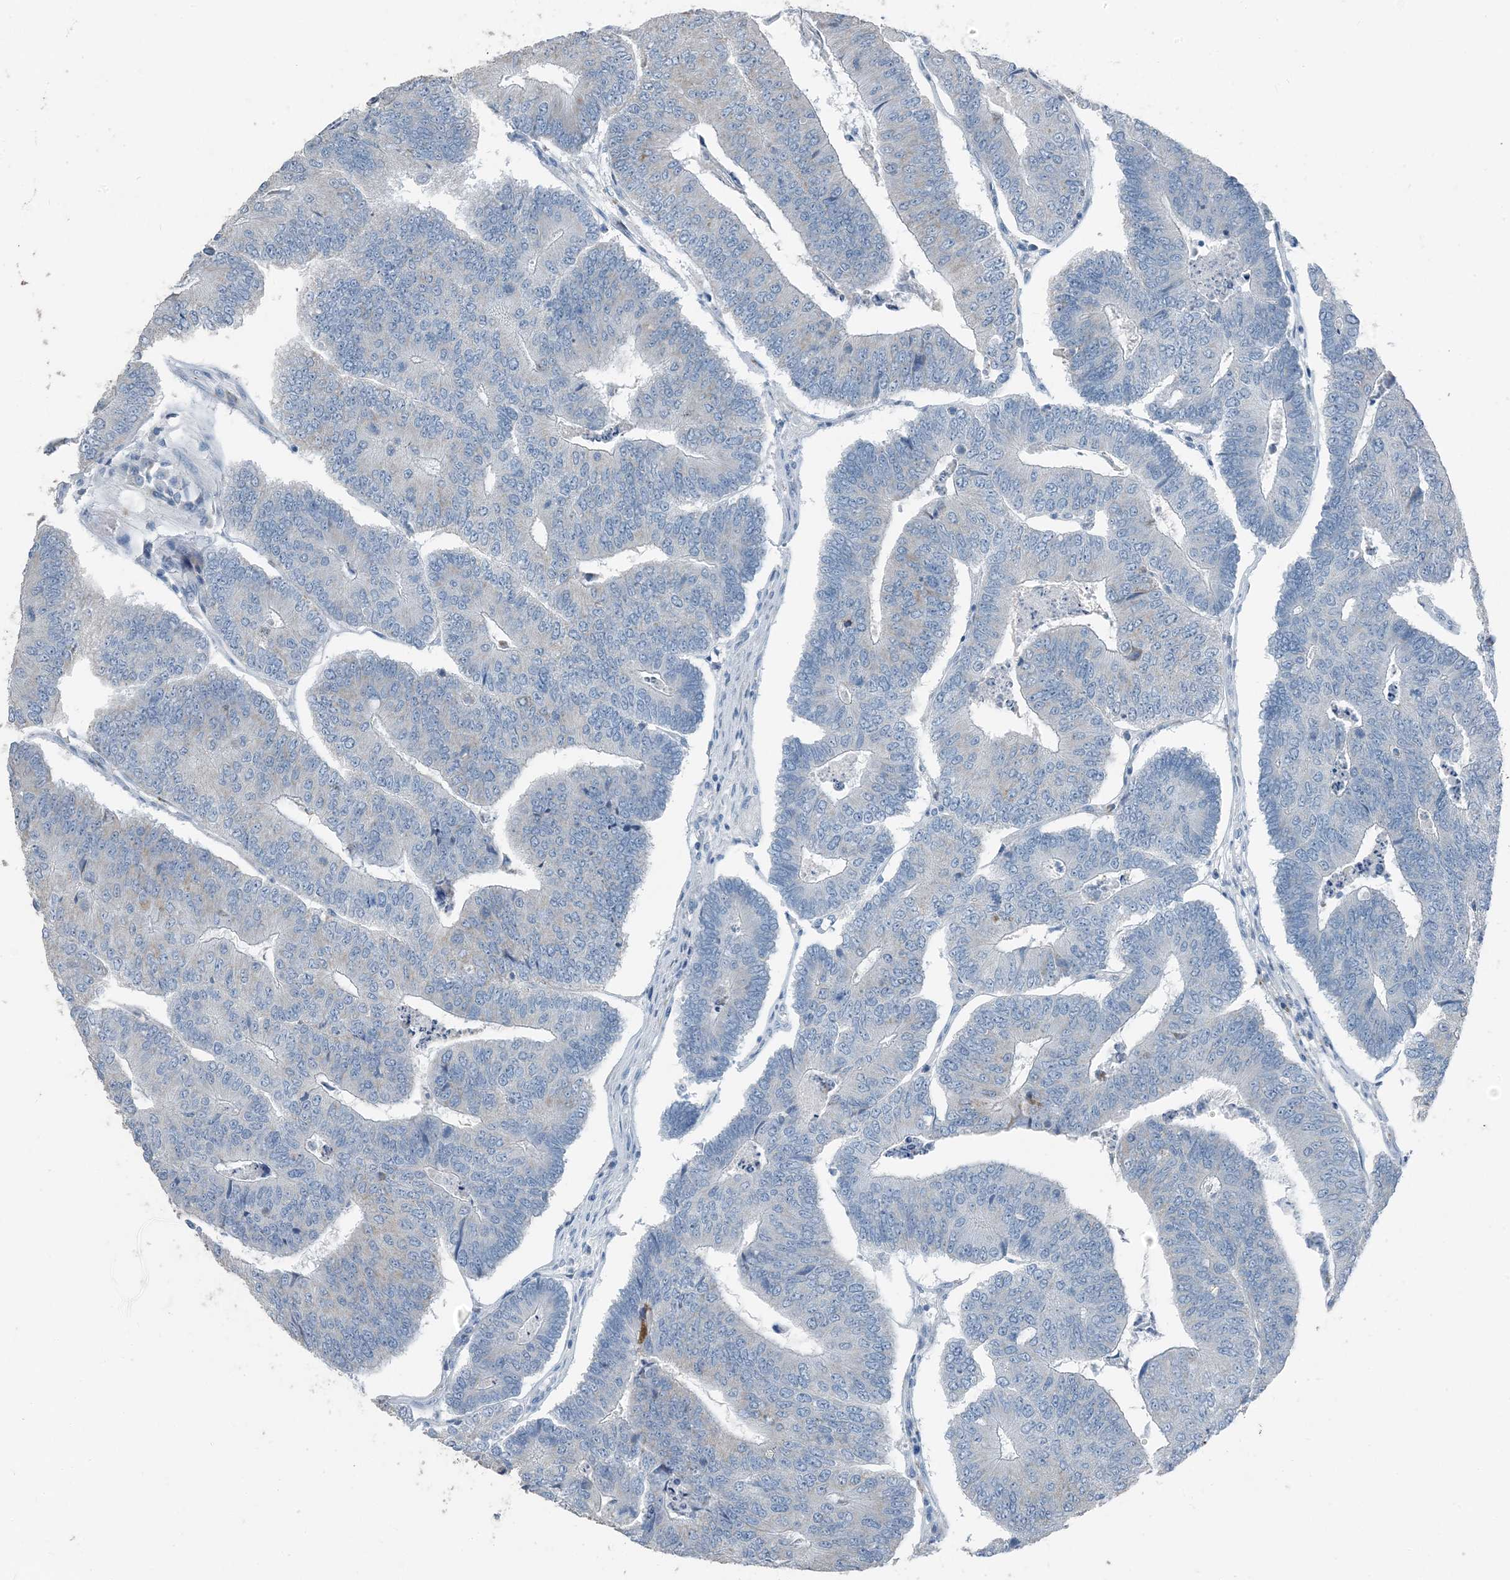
{"staining": {"intensity": "negative", "quantity": "none", "location": "none"}, "tissue": "colorectal cancer", "cell_type": "Tumor cells", "image_type": "cancer", "snomed": [{"axis": "morphology", "description": "Adenocarcinoma, NOS"}, {"axis": "topography", "description": "Colon"}], "caption": "High magnification brightfield microscopy of colorectal cancer stained with DAB (3,3'-diaminobenzidine) (brown) and counterstained with hematoxylin (blue): tumor cells show no significant staining.", "gene": "FAM162A", "patient": {"sex": "female", "age": 67}}